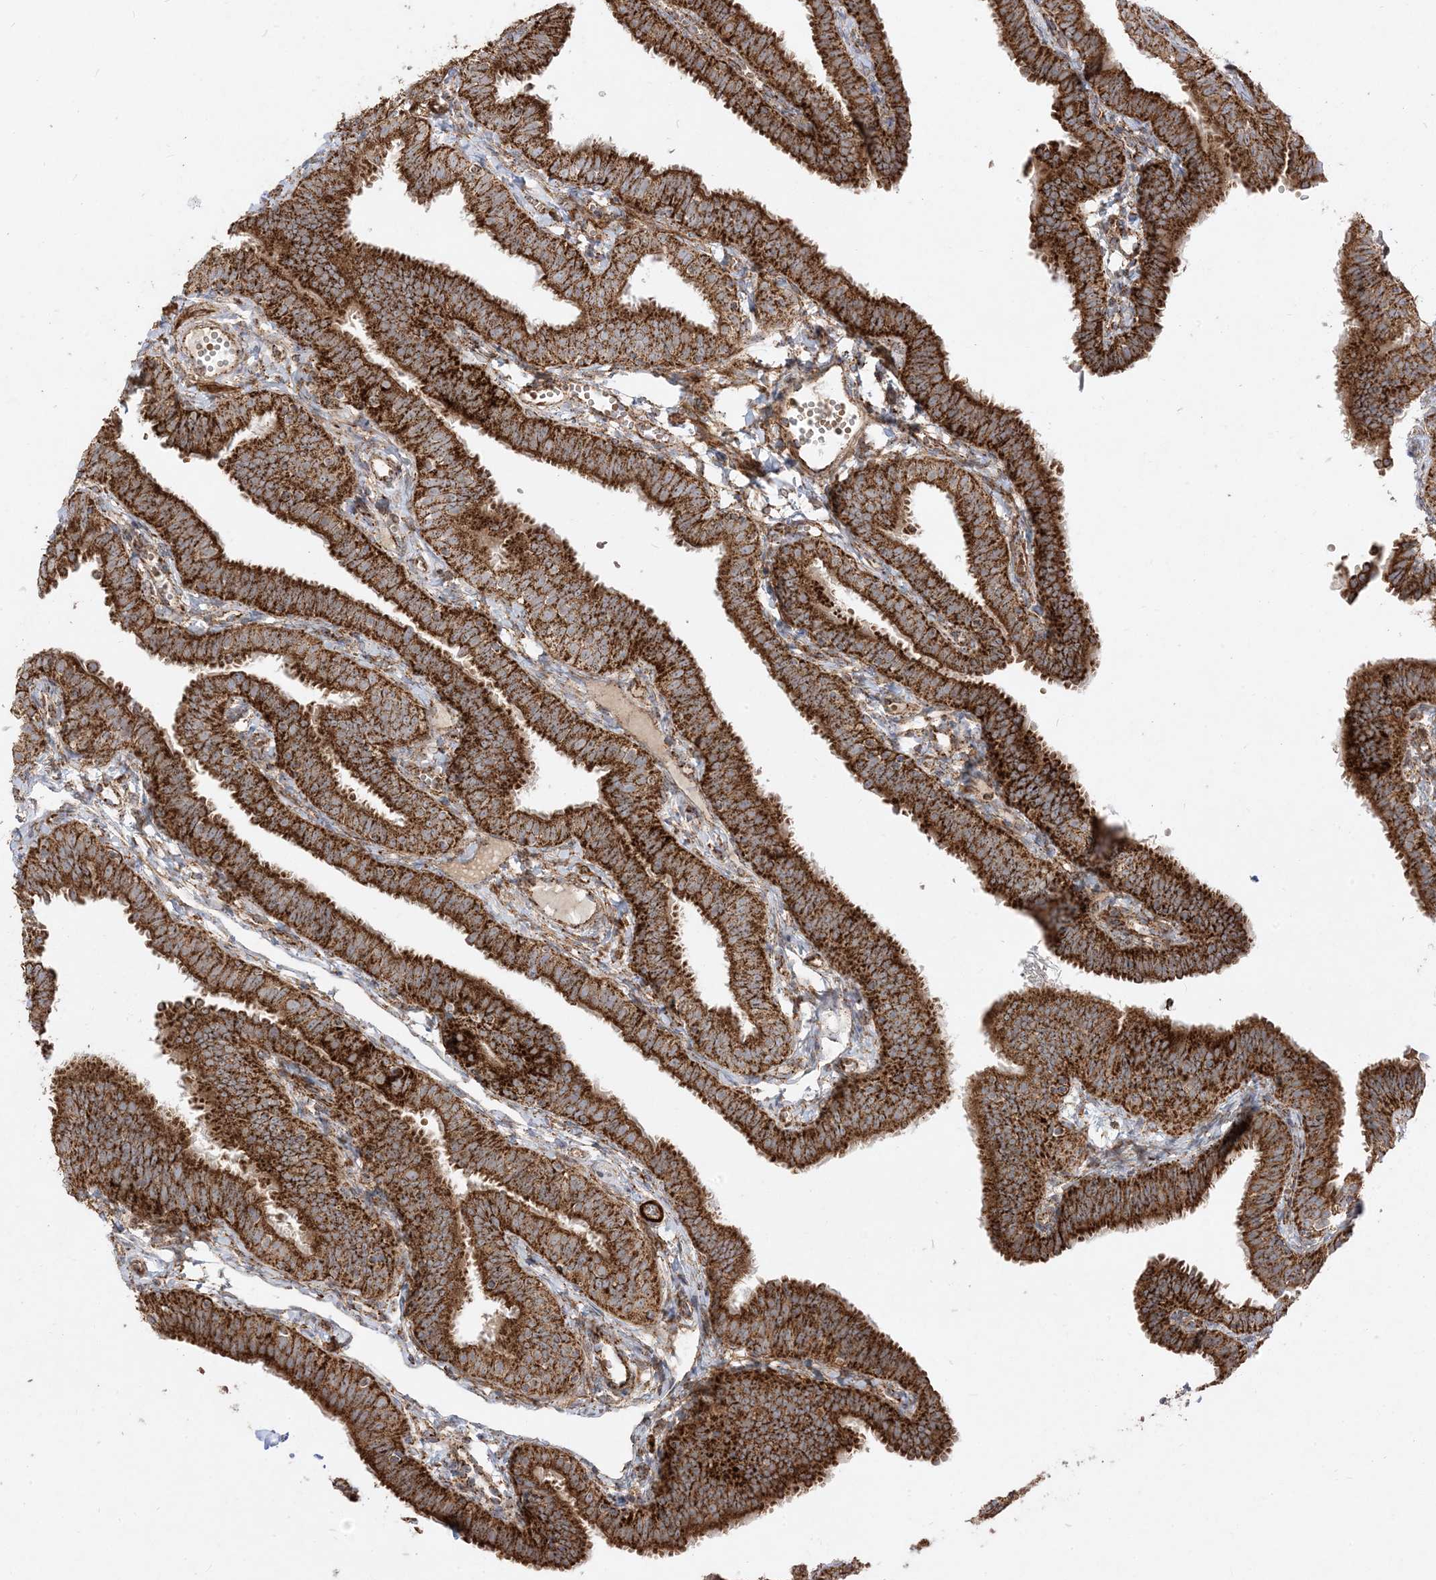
{"staining": {"intensity": "strong", "quantity": ">75%", "location": "cytoplasmic/membranous"}, "tissue": "fallopian tube", "cell_type": "Glandular cells", "image_type": "normal", "snomed": [{"axis": "morphology", "description": "Normal tissue, NOS"}, {"axis": "topography", "description": "Fallopian tube"}], "caption": "Immunohistochemical staining of normal human fallopian tube displays >75% levels of strong cytoplasmic/membranous protein staining in about >75% of glandular cells.", "gene": "AARS2", "patient": {"sex": "female", "age": 35}}